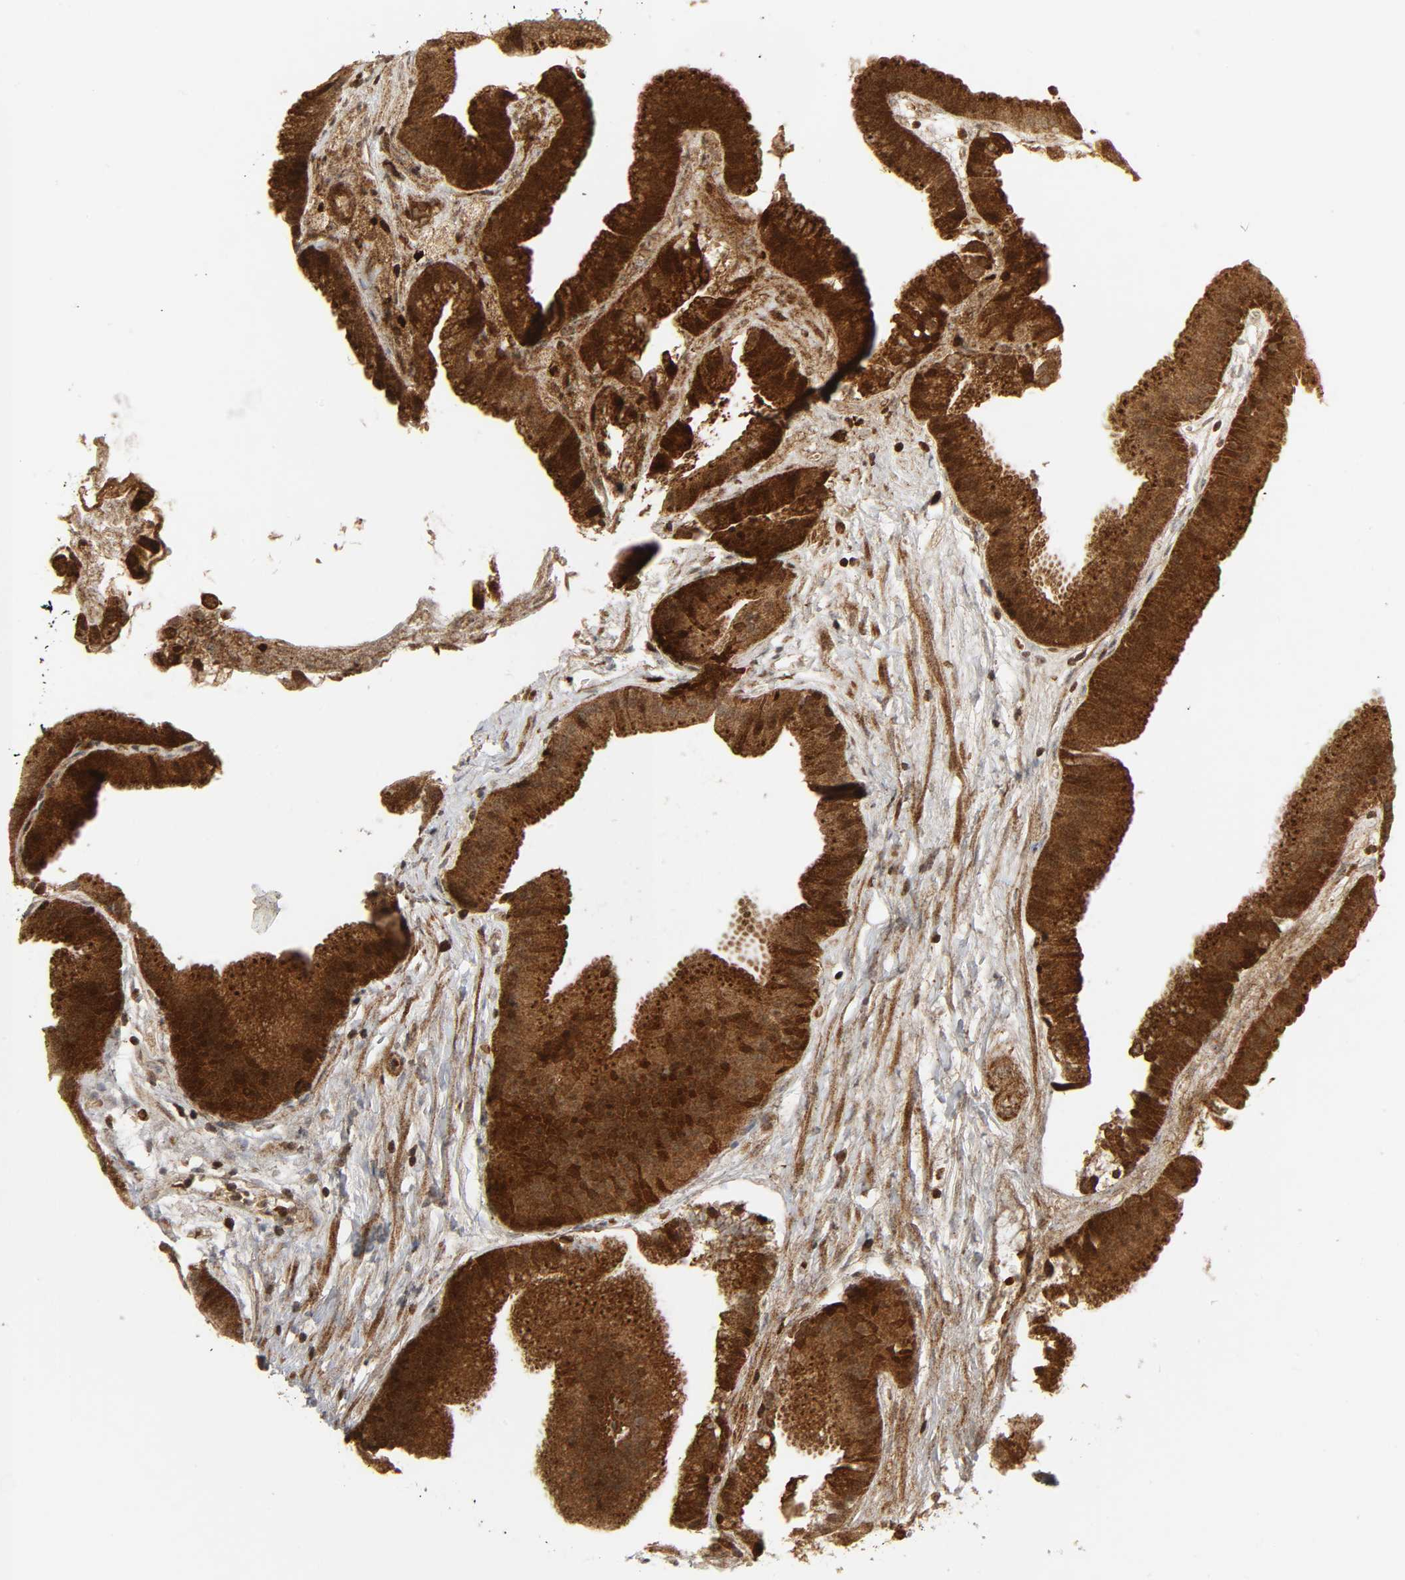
{"staining": {"intensity": "strong", "quantity": ">75%", "location": "cytoplasmic/membranous"}, "tissue": "gallbladder", "cell_type": "Glandular cells", "image_type": "normal", "snomed": [{"axis": "morphology", "description": "Normal tissue, NOS"}, {"axis": "topography", "description": "Gallbladder"}], "caption": "Strong cytoplasmic/membranous staining for a protein is appreciated in approximately >75% of glandular cells of unremarkable gallbladder using immunohistochemistry (IHC).", "gene": "CHUK", "patient": {"sex": "female", "age": 63}}